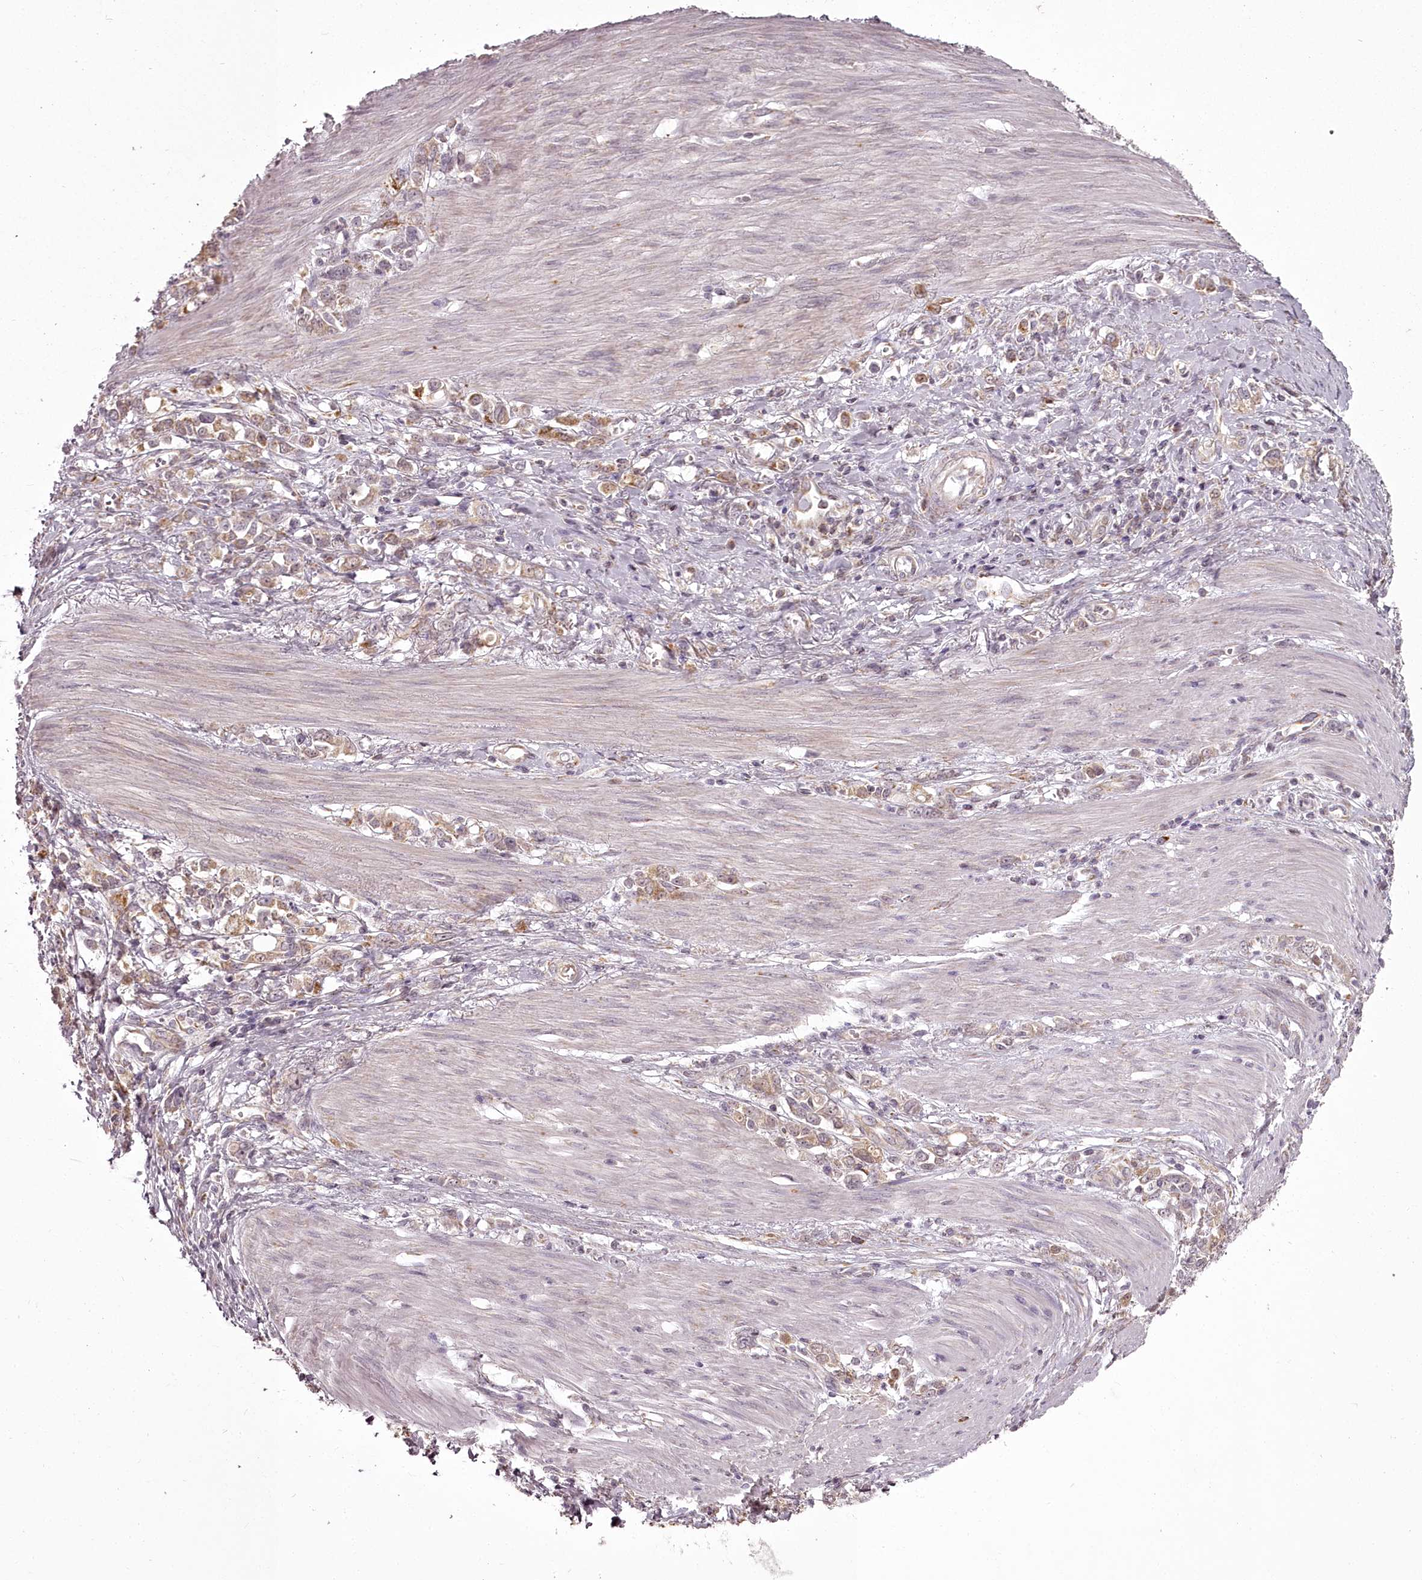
{"staining": {"intensity": "moderate", "quantity": ">75%", "location": "cytoplasmic/membranous"}, "tissue": "stomach cancer", "cell_type": "Tumor cells", "image_type": "cancer", "snomed": [{"axis": "morphology", "description": "Adenocarcinoma, NOS"}, {"axis": "topography", "description": "Stomach"}], "caption": "Stomach cancer tissue demonstrates moderate cytoplasmic/membranous expression in approximately >75% of tumor cells, visualized by immunohistochemistry.", "gene": "CHCHD2", "patient": {"sex": "female", "age": 76}}